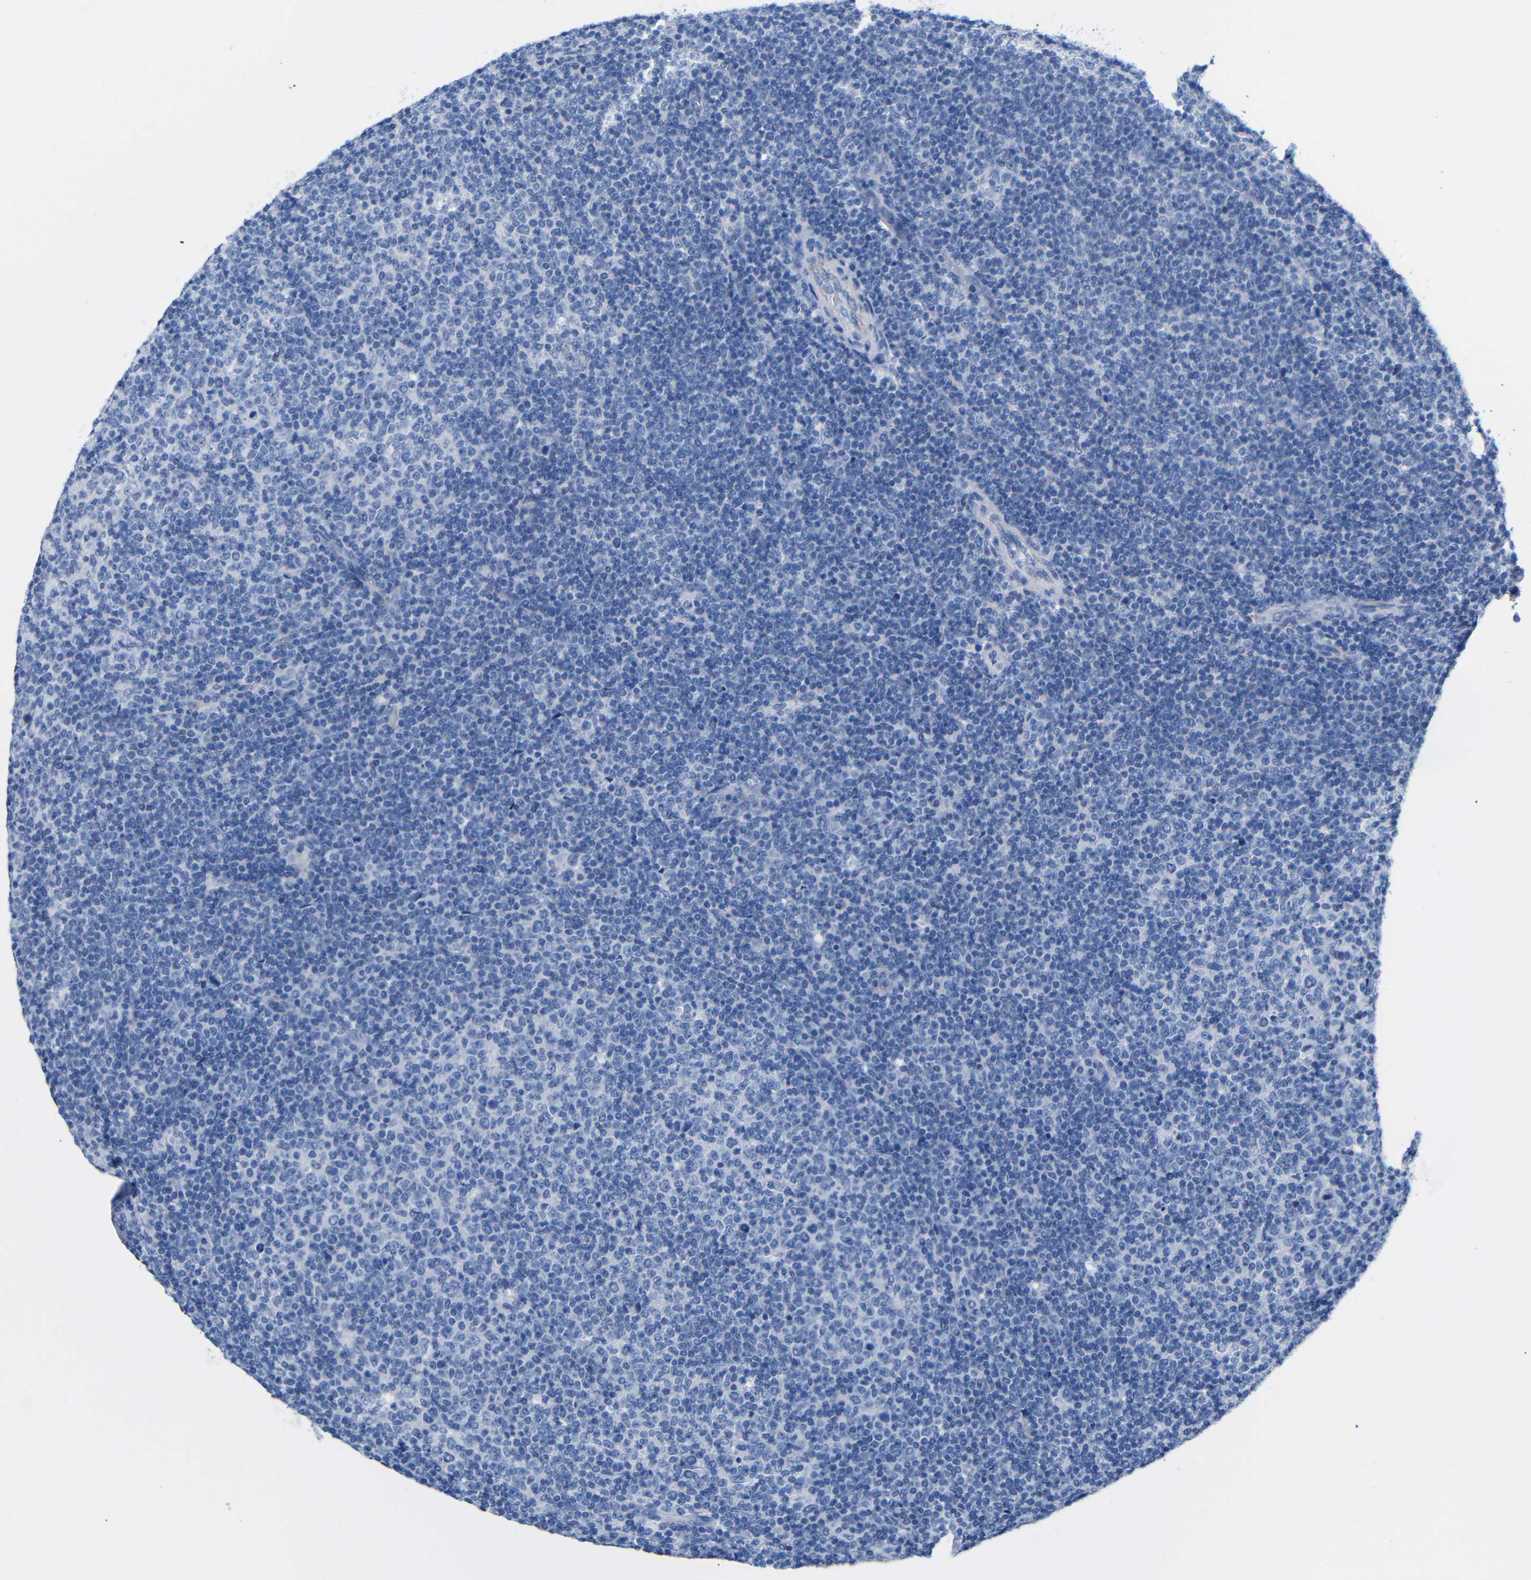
{"staining": {"intensity": "negative", "quantity": "none", "location": "none"}, "tissue": "lymphoma", "cell_type": "Tumor cells", "image_type": "cancer", "snomed": [{"axis": "morphology", "description": "Malignant lymphoma, non-Hodgkin's type, Low grade"}, {"axis": "topography", "description": "Lymph node"}], "caption": "Immunohistochemistry photomicrograph of lymphoma stained for a protein (brown), which reveals no staining in tumor cells.", "gene": "CGNL1", "patient": {"sex": "male", "age": 70}}